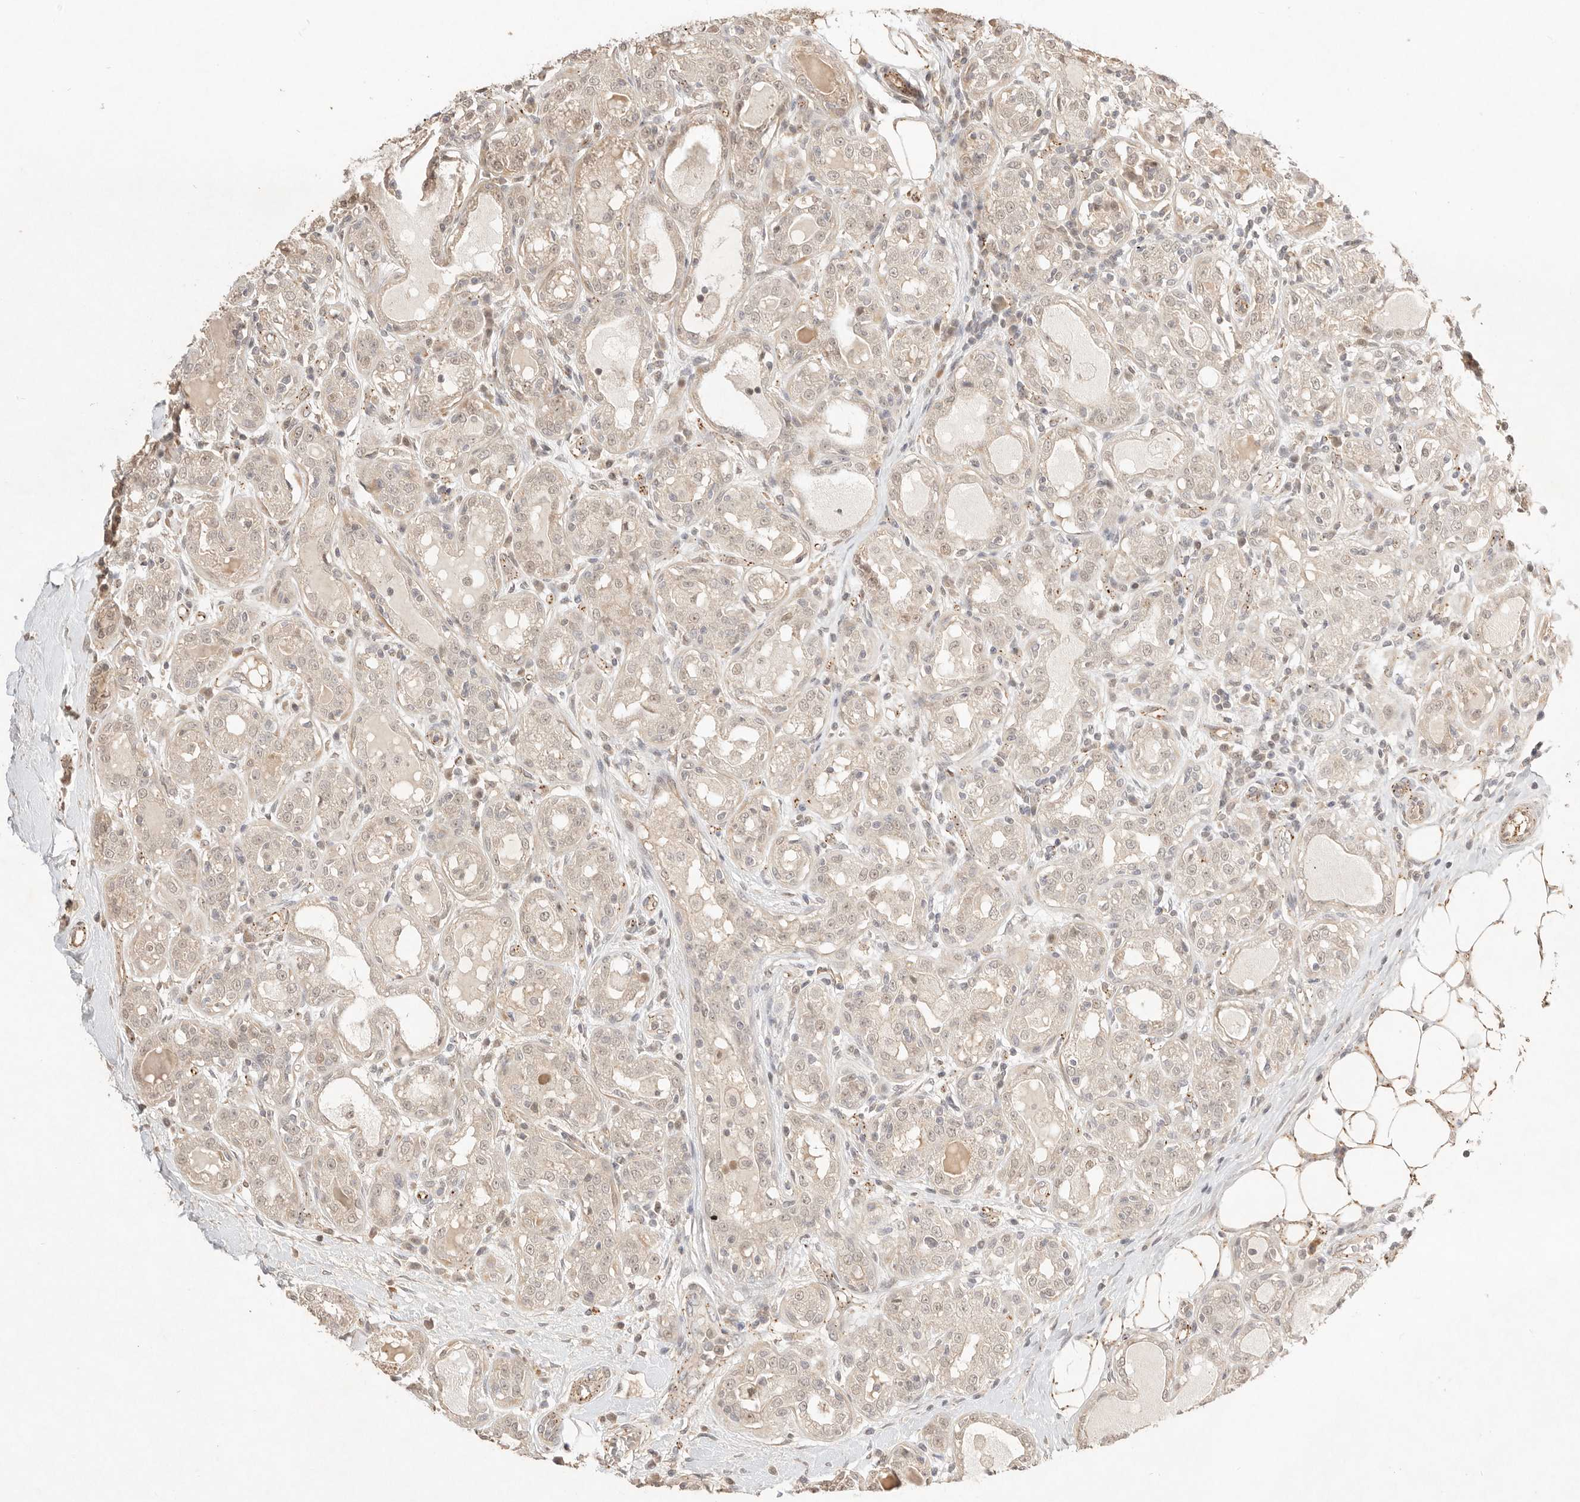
{"staining": {"intensity": "weak", "quantity": ">75%", "location": "nuclear"}, "tissue": "breast cancer", "cell_type": "Tumor cells", "image_type": "cancer", "snomed": [{"axis": "morphology", "description": "Duct carcinoma"}, {"axis": "topography", "description": "Breast"}], "caption": "A micrograph showing weak nuclear positivity in approximately >75% of tumor cells in breast cancer (intraductal carcinoma), as visualized by brown immunohistochemical staining.", "gene": "MEP1A", "patient": {"sex": "female", "age": 27}}